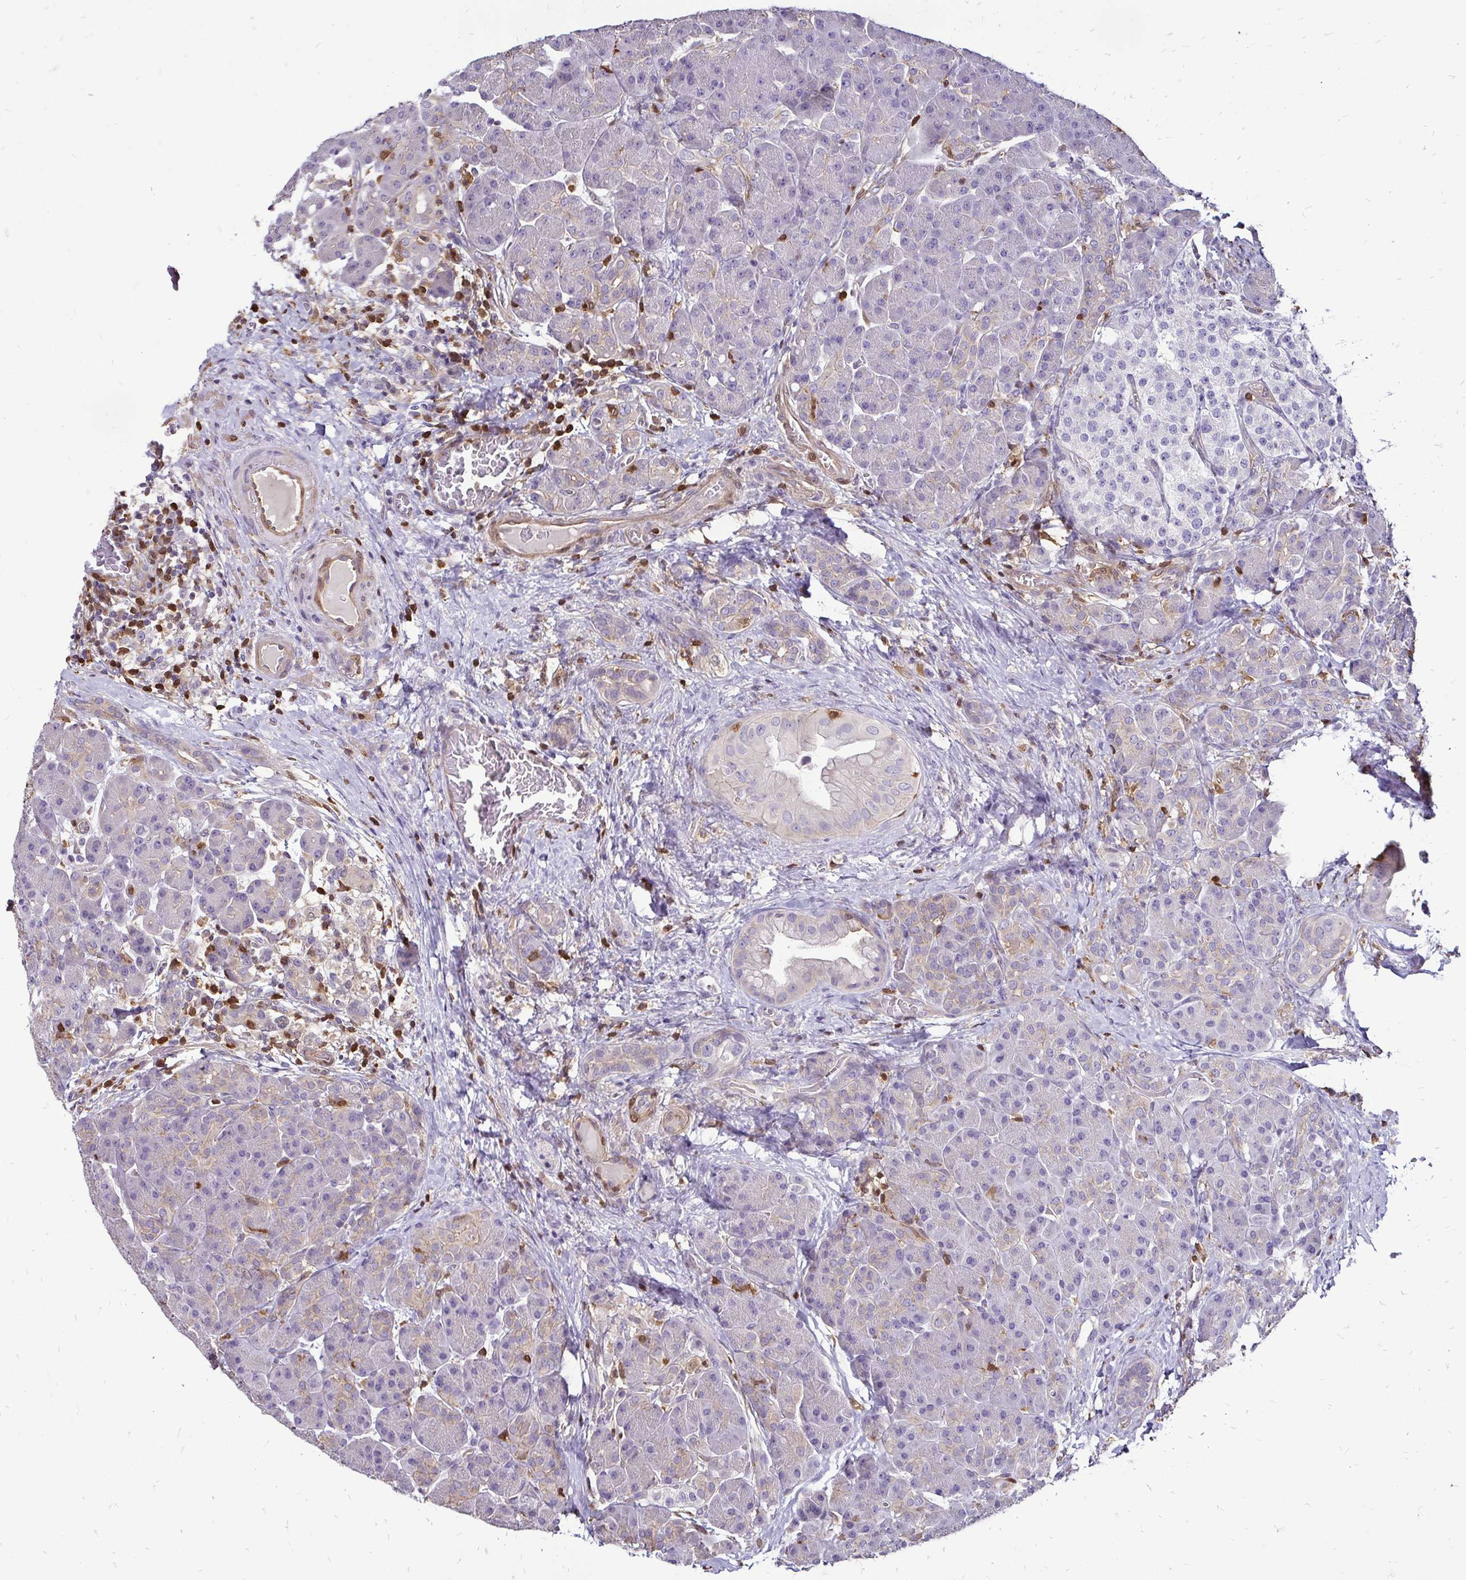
{"staining": {"intensity": "negative", "quantity": "none", "location": "none"}, "tissue": "pancreas", "cell_type": "Exocrine glandular cells", "image_type": "normal", "snomed": [{"axis": "morphology", "description": "Normal tissue, NOS"}, {"axis": "topography", "description": "Pancreas"}], "caption": "Protein analysis of benign pancreas reveals no significant expression in exocrine glandular cells.", "gene": "ZFP1", "patient": {"sex": "male", "age": 55}}